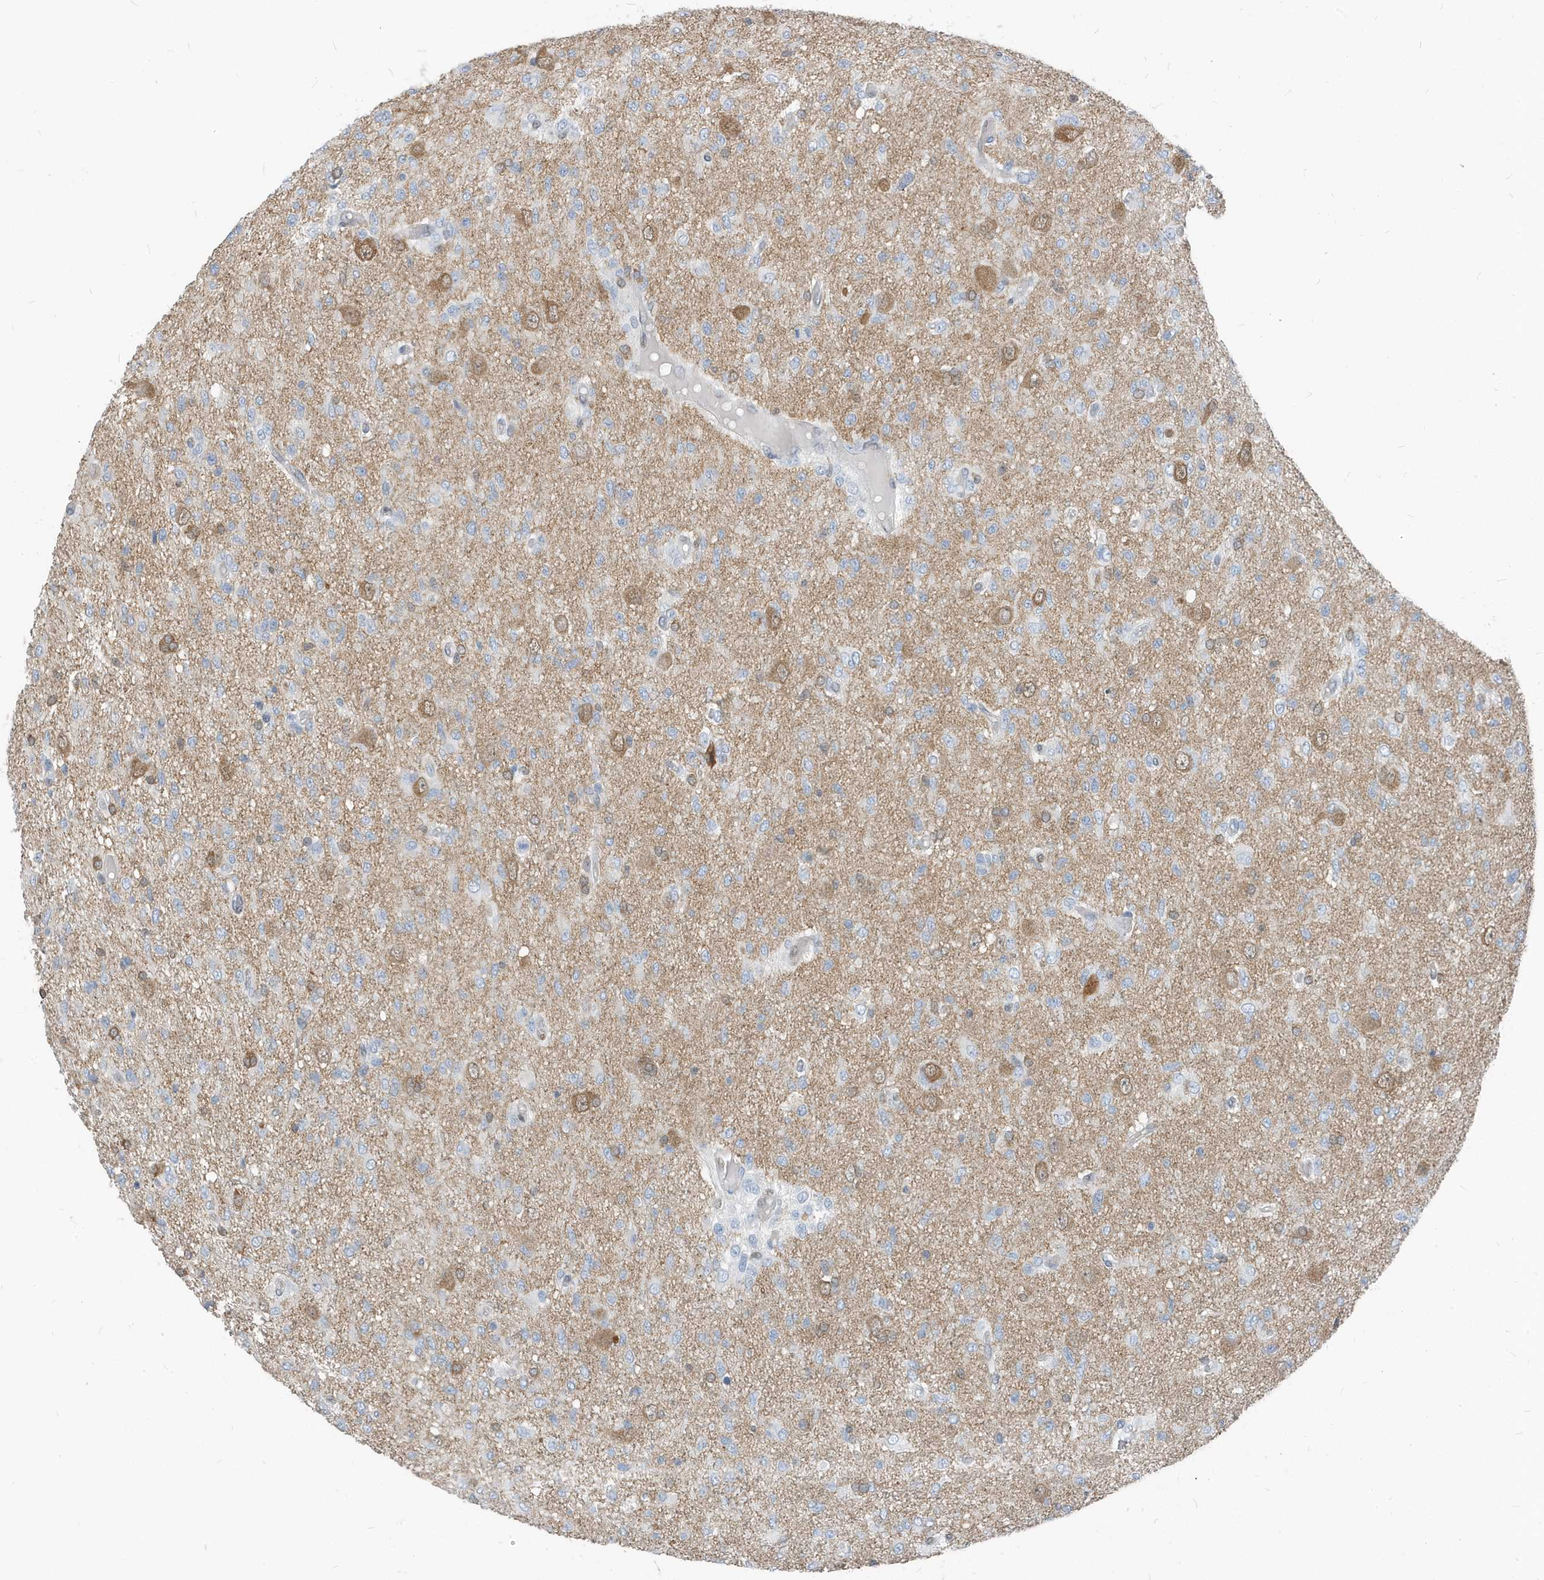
{"staining": {"intensity": "negative", "quantity": "none", "location": "none"}, "tissue": "glioma", "cell_type": "Tumor cells", "image_type": "cancer", "snomed": [{"axis": "morphology", "description": "Glioma, malignant, High grade"}, {"axis": "topography", "description": "Brain"}], "caption": "Immunohistochemistry micrograph of human glioma stained for a protein (brown), which displays no staining in tumor cells.", "gene": "NCOA7", "patient": {"sex": "female", "age": 59}}